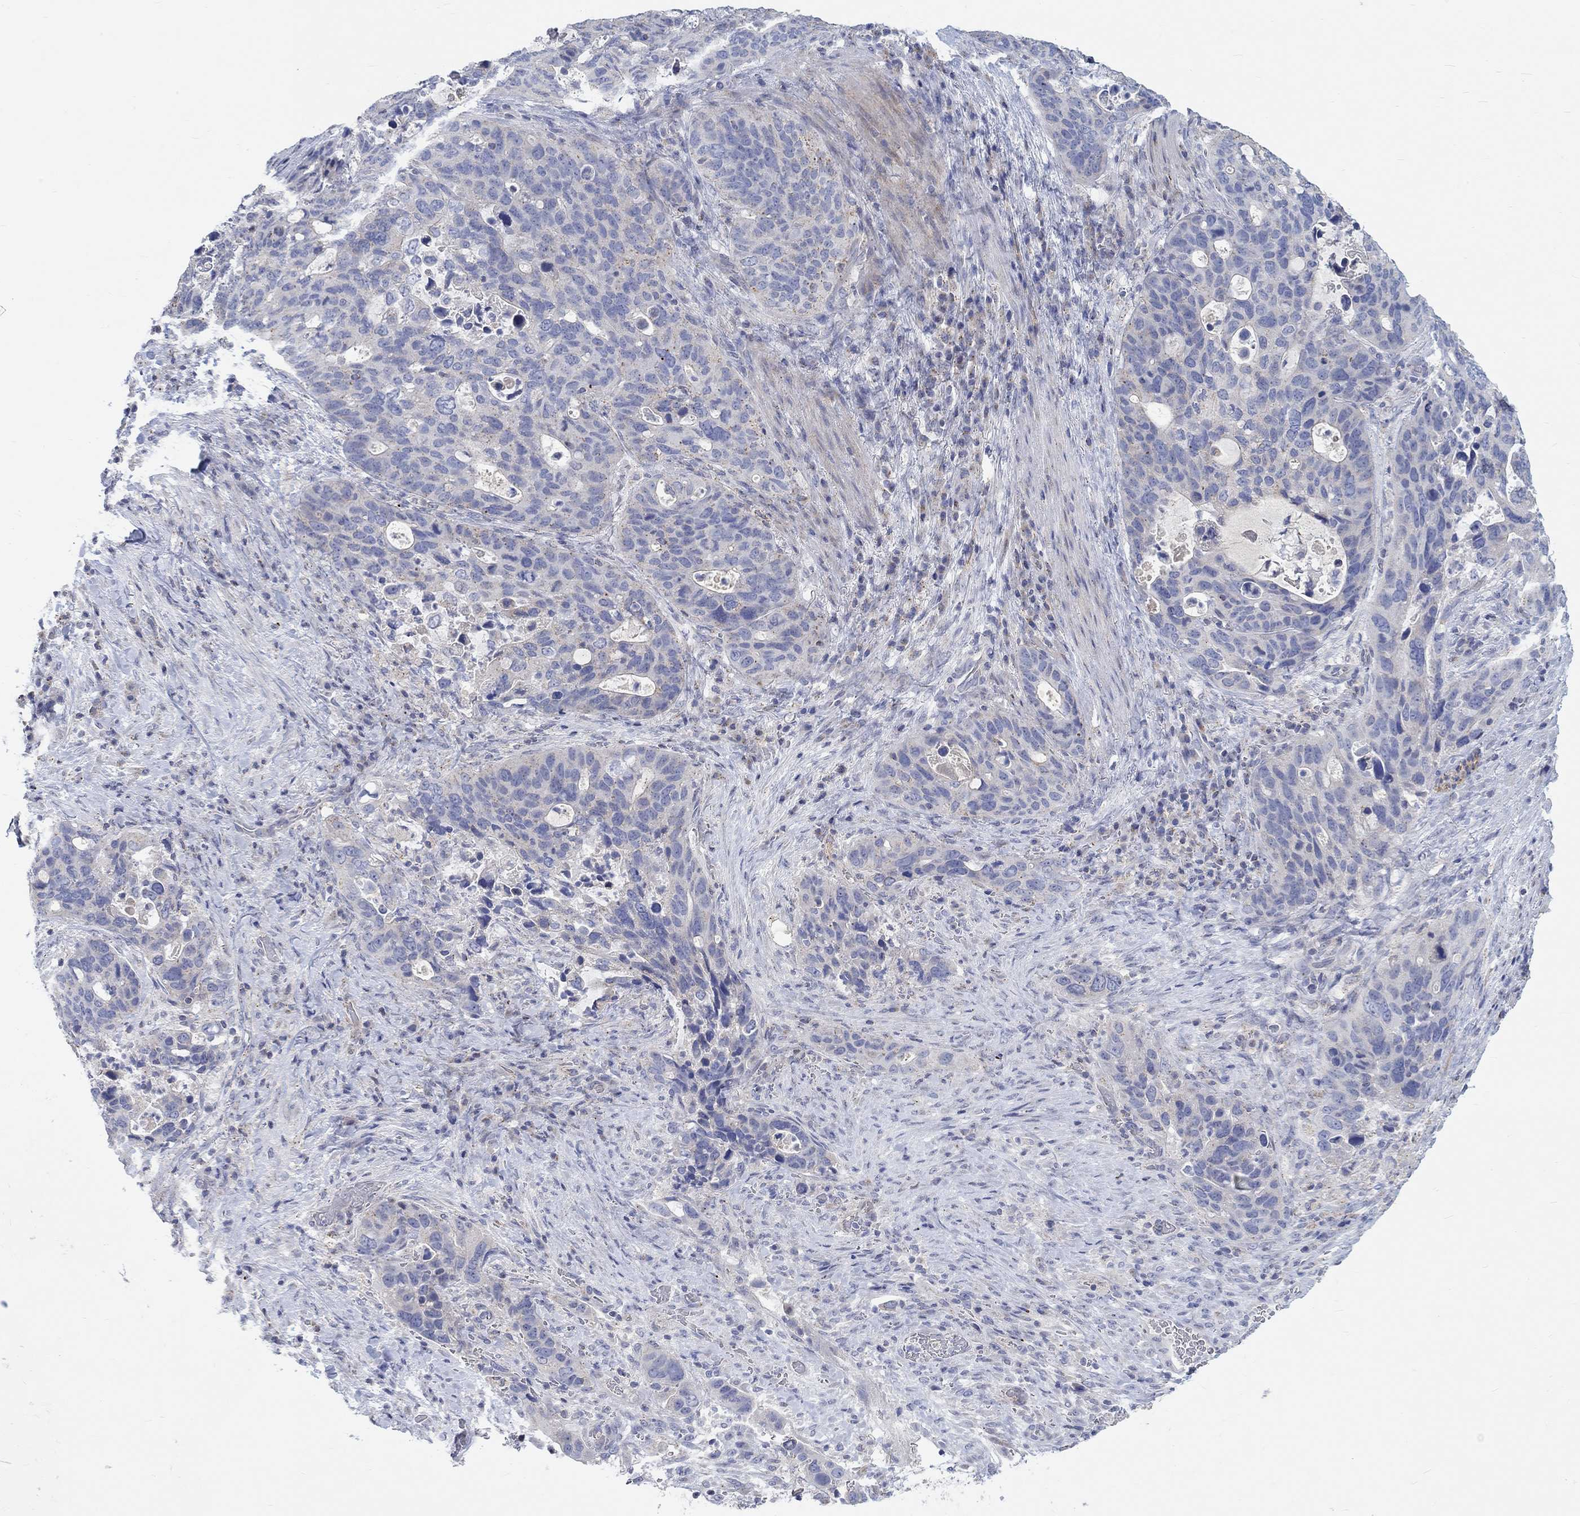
{"staining": {"intensity": "negative", "quantity": "none", "location": "none"}, "tissue": "stomach cancer", "cell_type": "Tumor cells", "image_type": "cancer", "snomed": [{"axis": "morphology", "description": "Adenocarcinoma, NOS"}, {"axis": "topography", "description": "Stomach"}], "caption": "Tumor cells show no significant staining in adenocarcinoma (stomach).", "gene": "NAV3", "patient": {"sex": "male", "age": 54}}